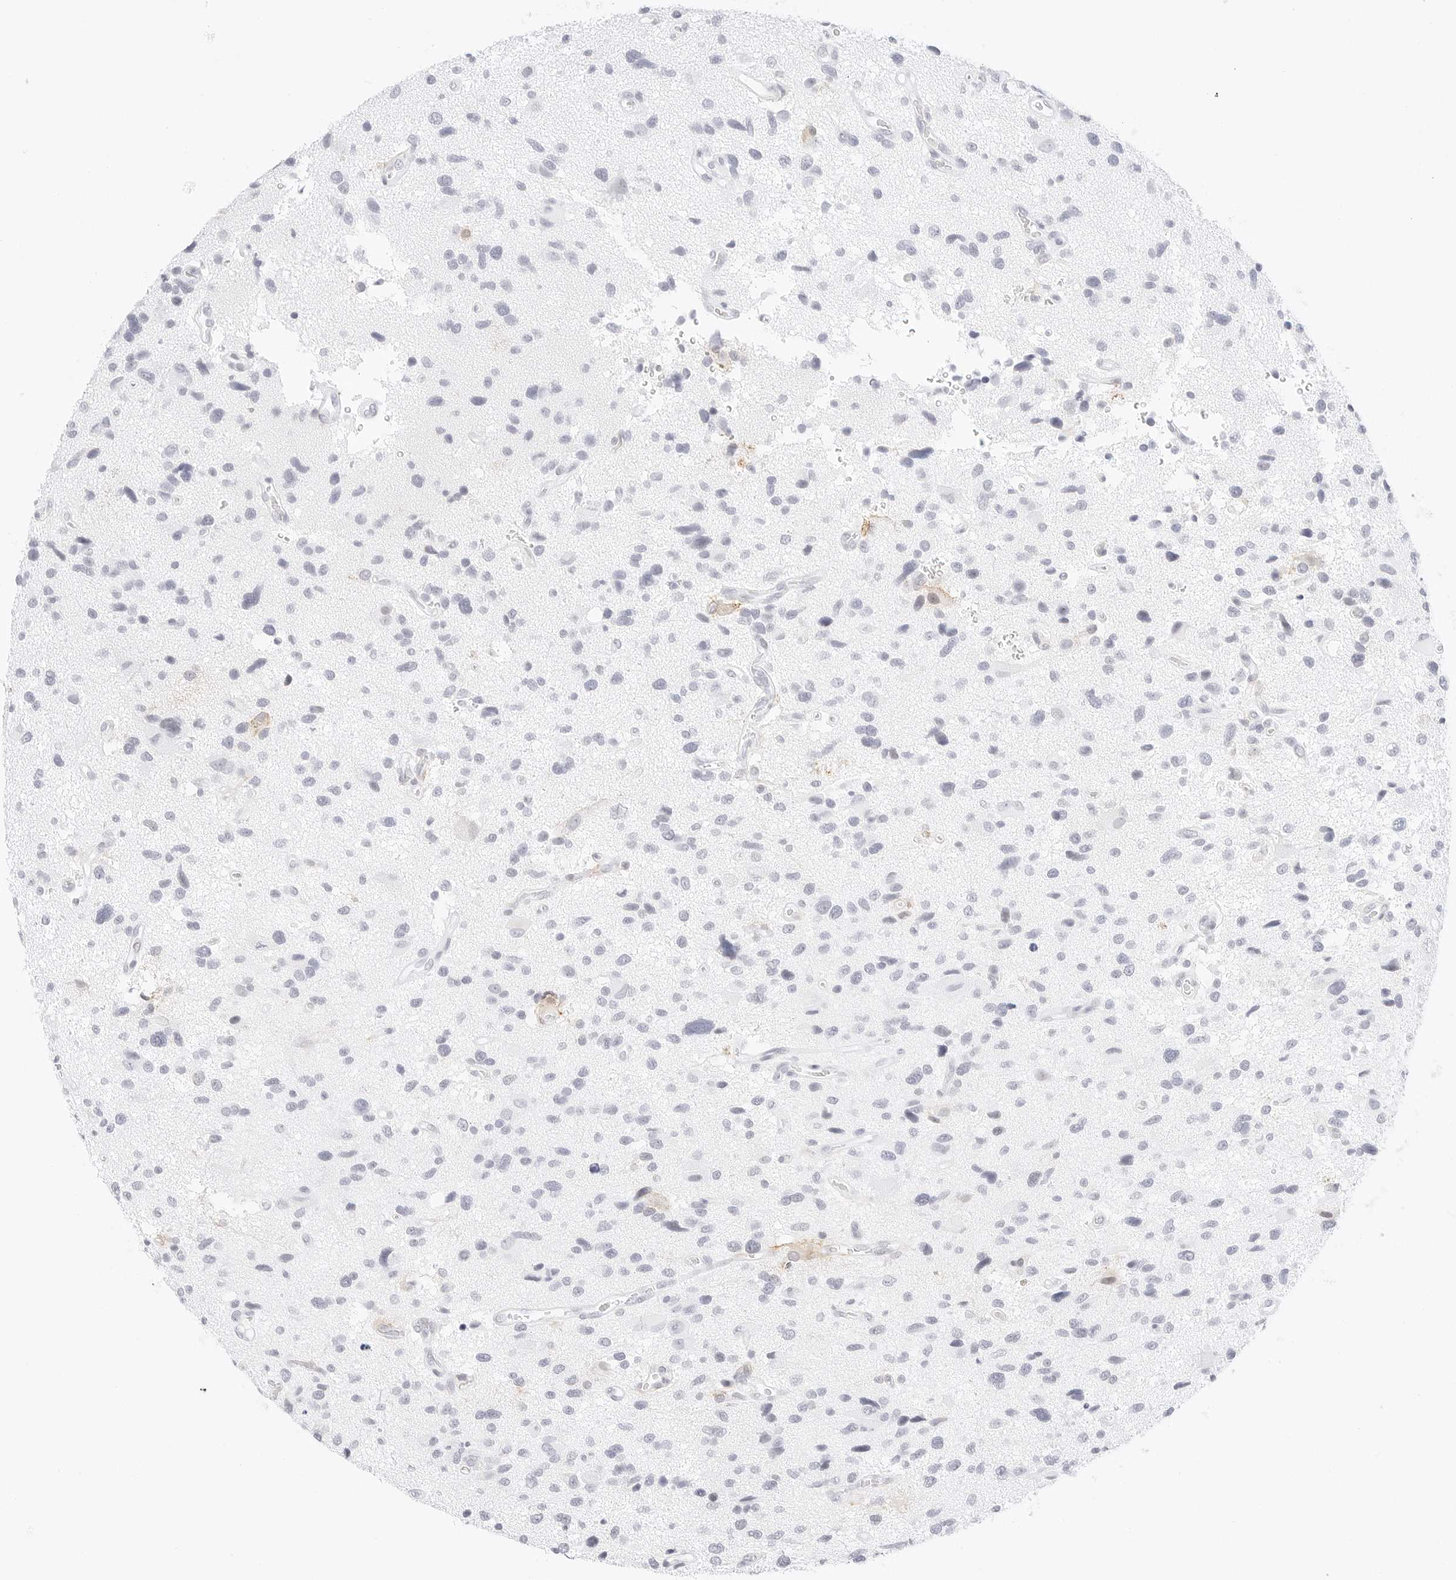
{"staining": {"intensity": "negative", "quantity": "none", "location": "none"}, "tissue": "glioma", "cell_type": "Tumor cells", "image_type": "cancer", "snomed": [{"axis": "morphology", "description": "Glioma, malignant, High grade"}, {"axis": "topography", "description": "Brain"}], "caption": "This is a histopathology image of IHC staining of malignant high-grade glioma, which shows no staining in tumor cells.", "gene": "CDH1", "patient": {"sex": "male", "age": 33}}